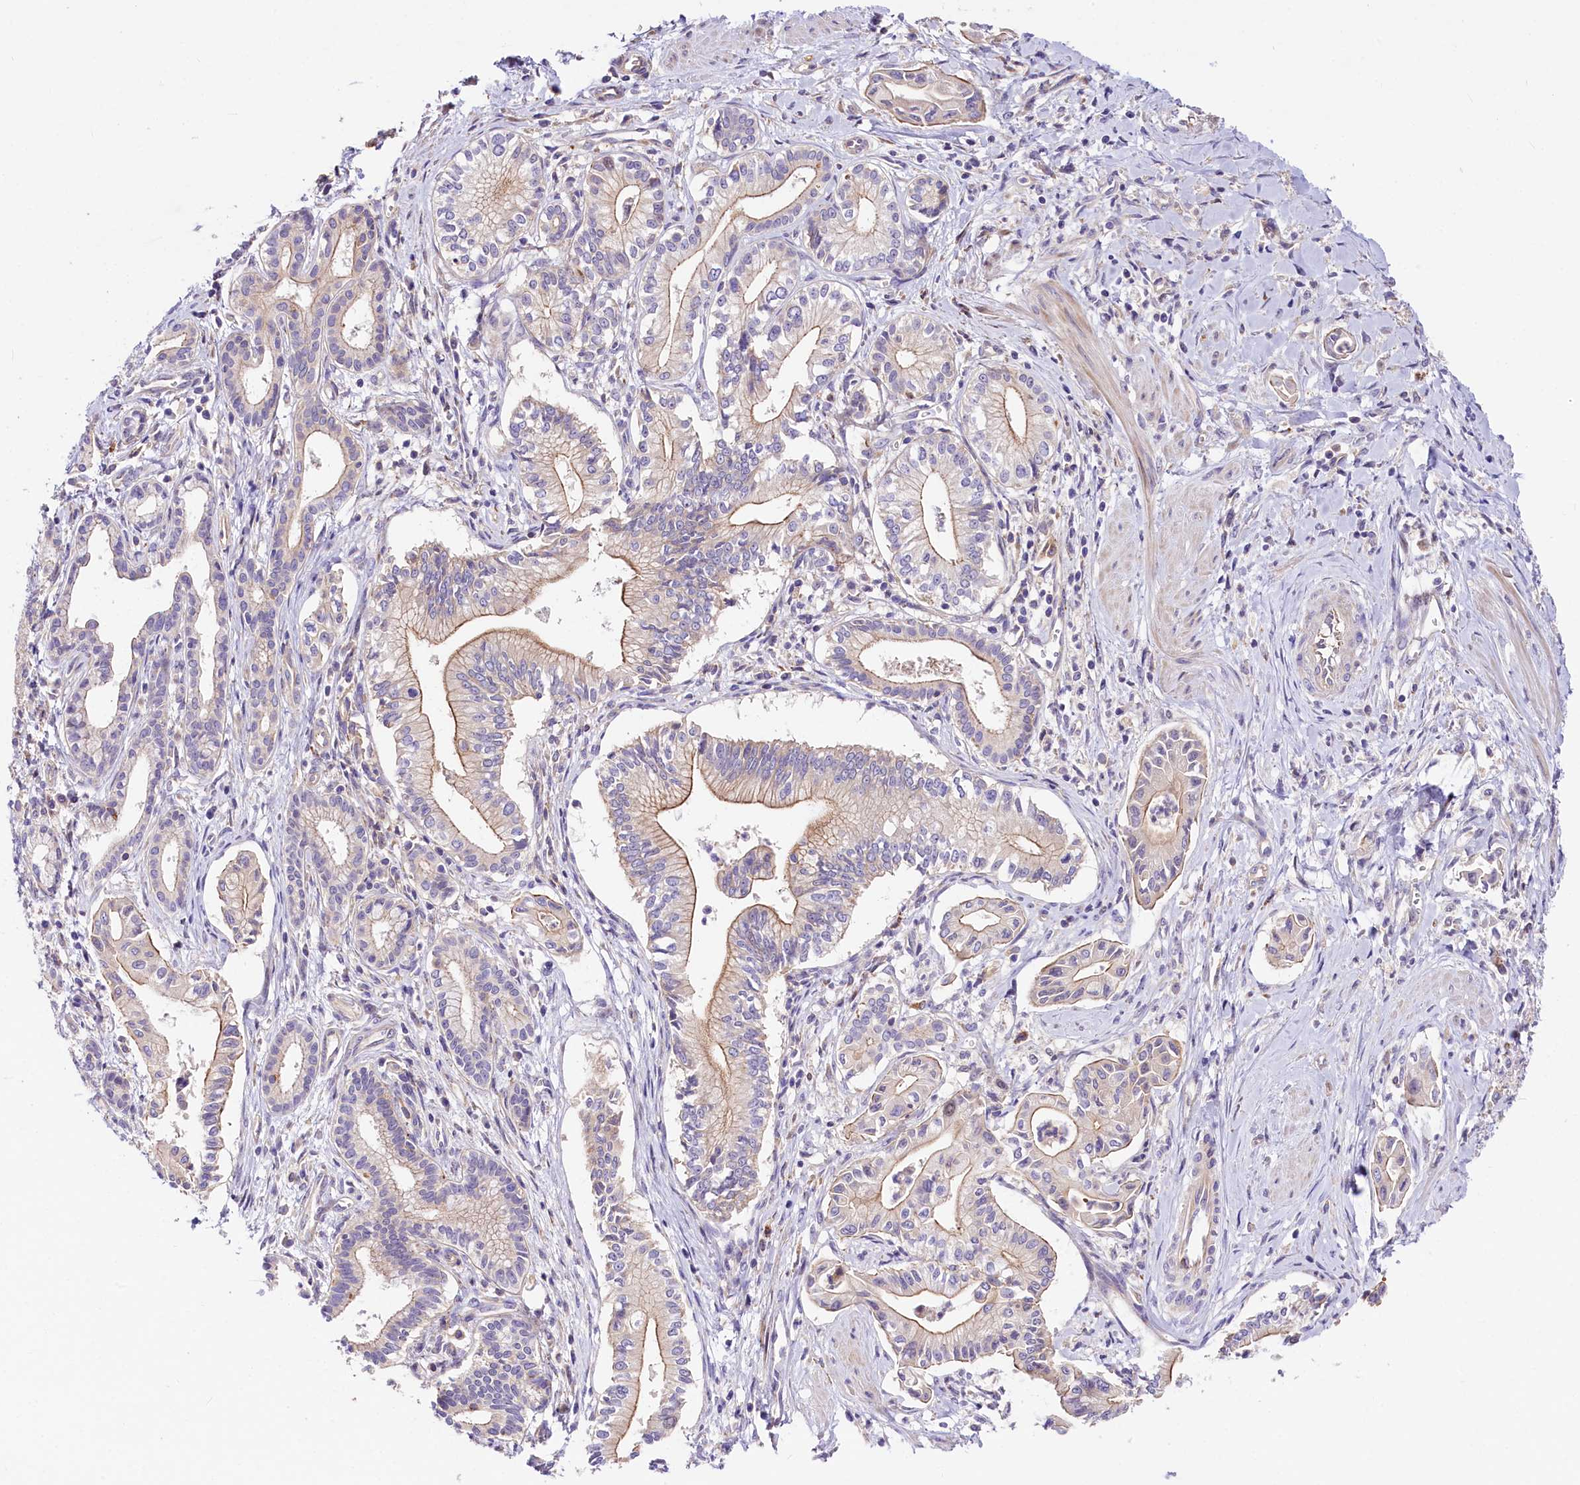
{"staining": {"intensity": "moderate", "quantity": "<25%", "location": "cytoplasmic/membranous"}, "tissue": "pancreatic cancer", "cell_type": "Tumor cells", "image_type": "cancer", "snomed": [{"axis": "morphology", "description": "Adenocarcinoma, NOS"}, {"axis": "topography", "description": "Pancreas"}], "caption": "A histopathology image of human pancreatic adenocarcinoma stained for a protein reveals moderate cytoplasmic/membranous brown staining in tumor cells.", "gene": "ARMC6", "patient": {"sex": "male", "age": 78}}